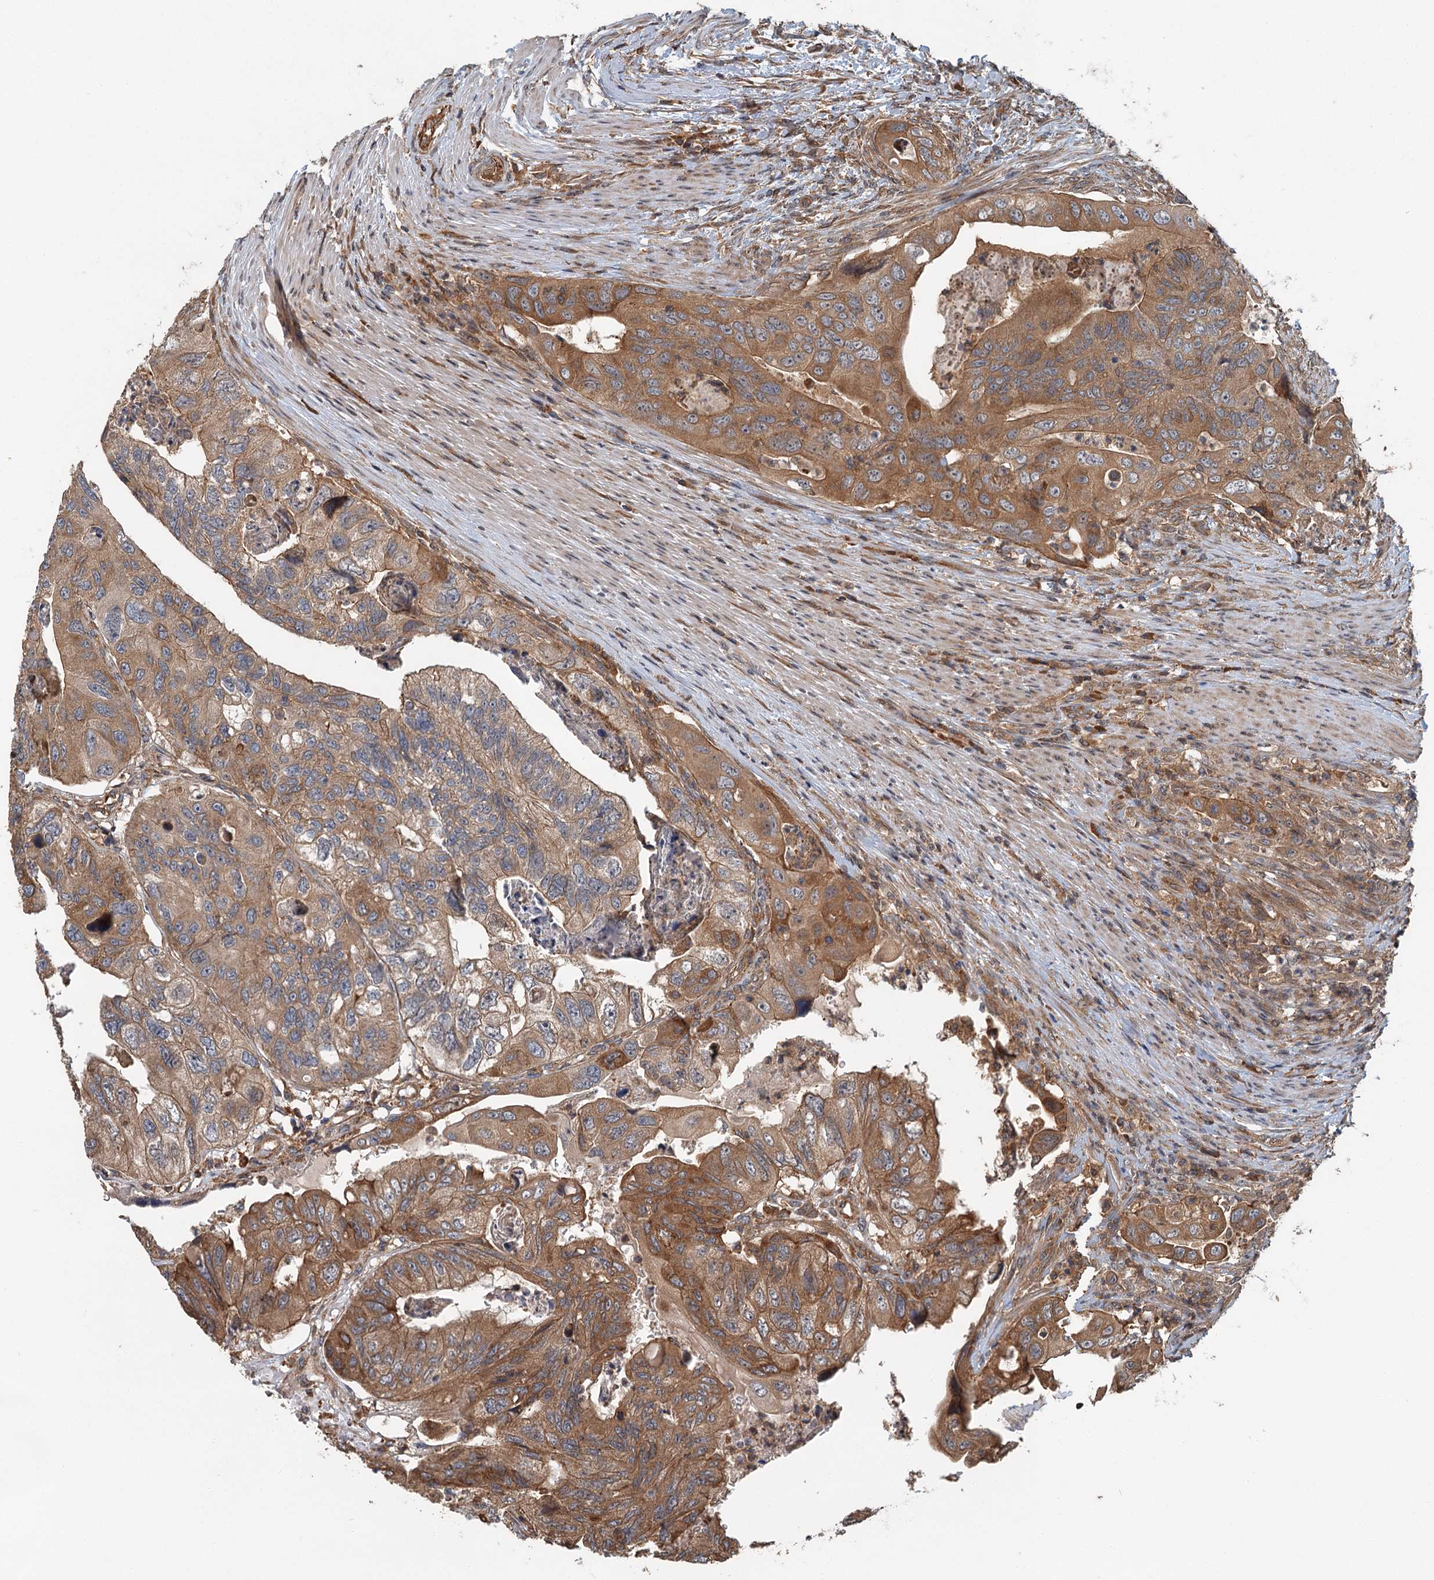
{"staining": {"intensity": "moderate", "quantity": ">75%", "location": "cytoplasmic/membranous"}, "tissue": "colorectal cancer", "cell_type": "Tumor cells", "image_type": "cancer", "snomed": [{"axis": "morphology", "description": "Adenocarcinoma, NOS"}, {"axis": "topography", "description": "Rectum"}], "caption": "Colorectal cancer was stained to show a protein in brown. There is medium levels of moderate cytoplasmic/membranous positivity in about >75% of tumor cells. The staining was performed using DAB (3,3'-diaminobenzidine) to visualize the protein expression in brown, while the nuclei were stained in blue with hematoxylin (Magnification: 20x).", "gene": "ZNF527", "patient": {"sex": "male", "age": 63}}